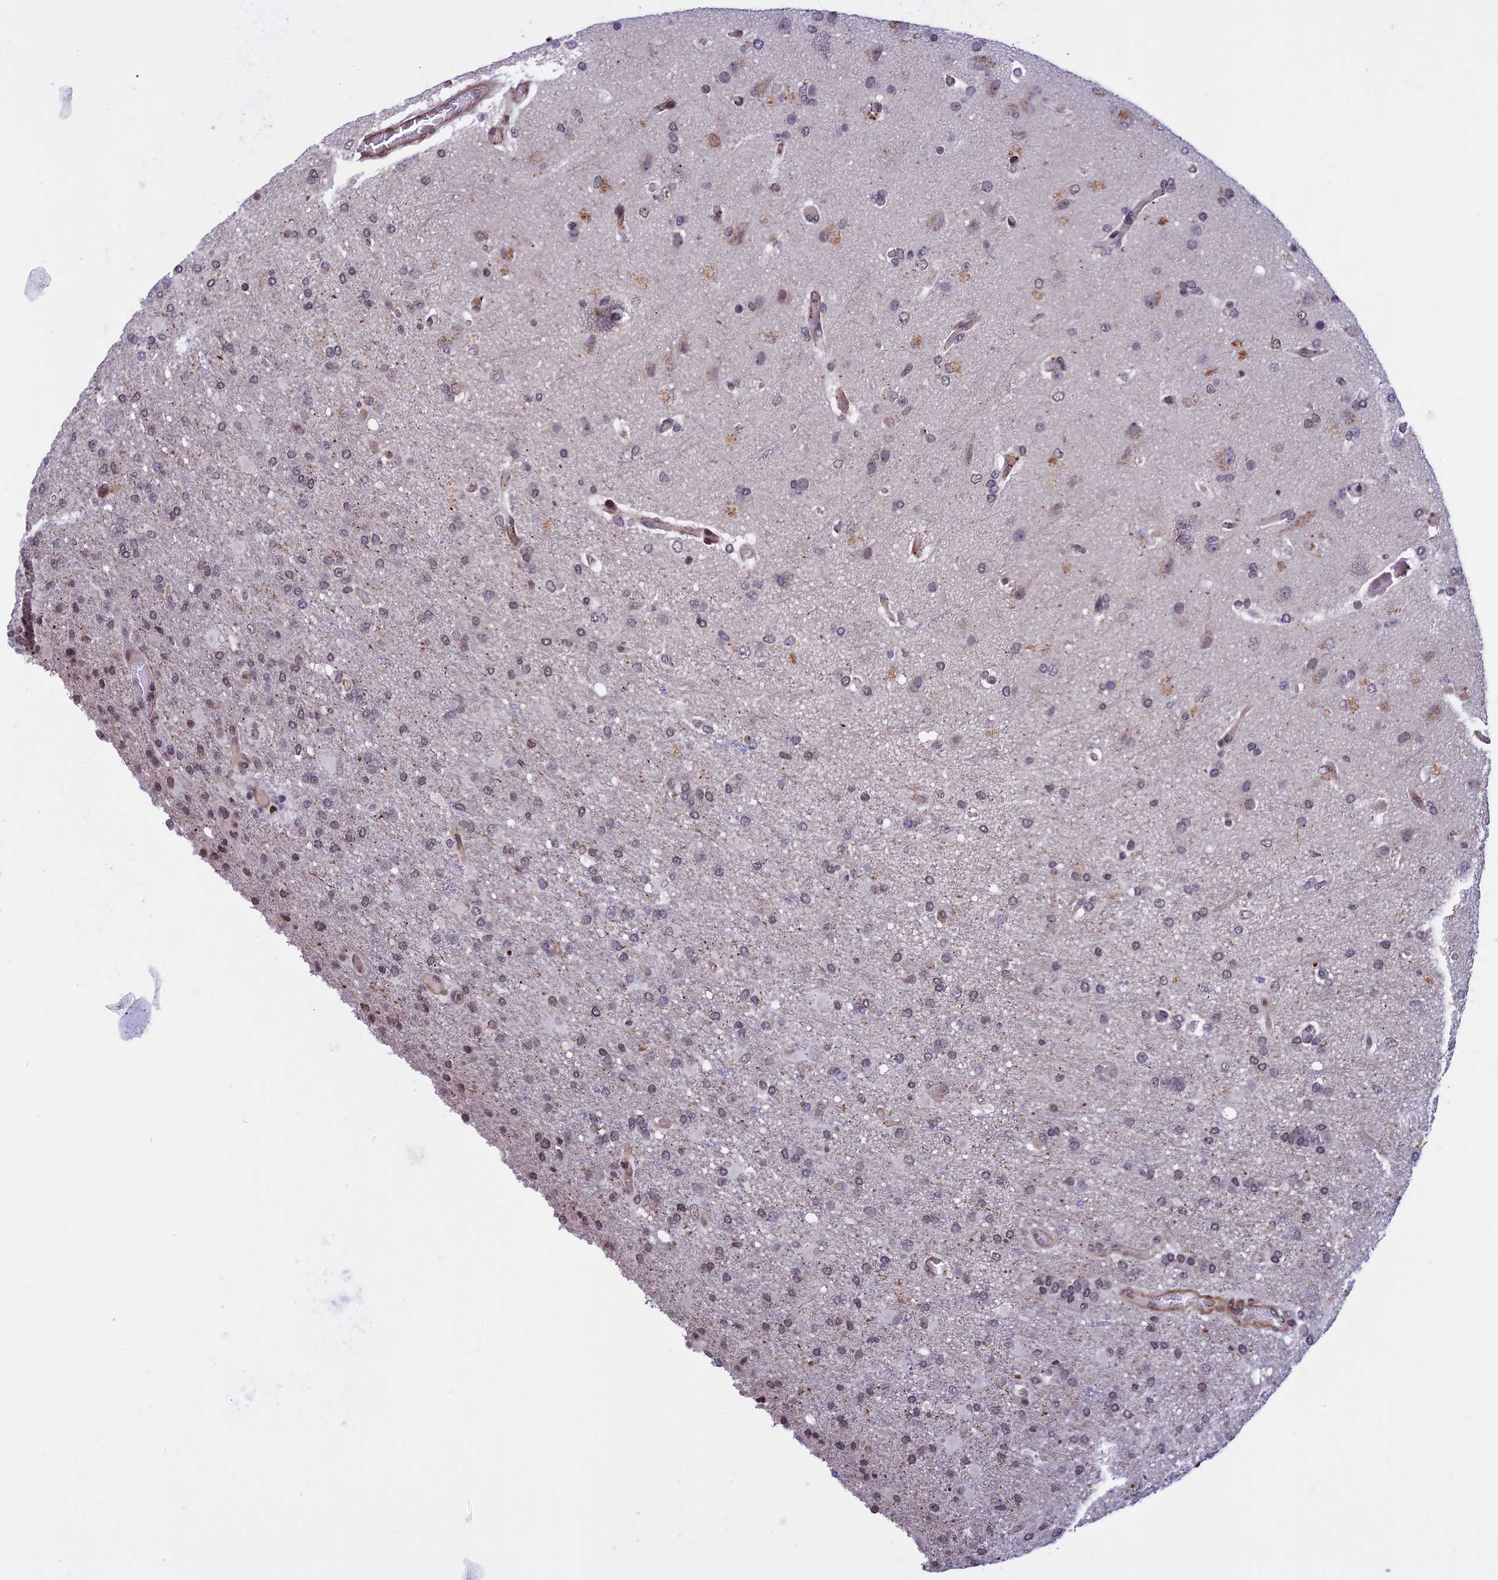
{"staining": {"intensity": "weak", "quantity": "25%-75%", "location": "nuclear"}, "tissue": "glioma", "cell_type": "Tumor cells", "image_type": "cancer", "snomed": [{"axis": "morphology", "description": "Glioma, malignant, High grade"}, {"axis": "topography", "description": "Brain"}], "caption": "High-magnification brightfield microscopy of malignant glioma (high-grade) stained with DAB (3,3'-diaminobenzidine) (brown) and counterstained with hematoxylin (blue). tumor cells exhibit weak nuclear positivity is identified in about25%-75% of cells.", "gene": "NIPBL", "patient": {"sex": "female", "age": 74}}